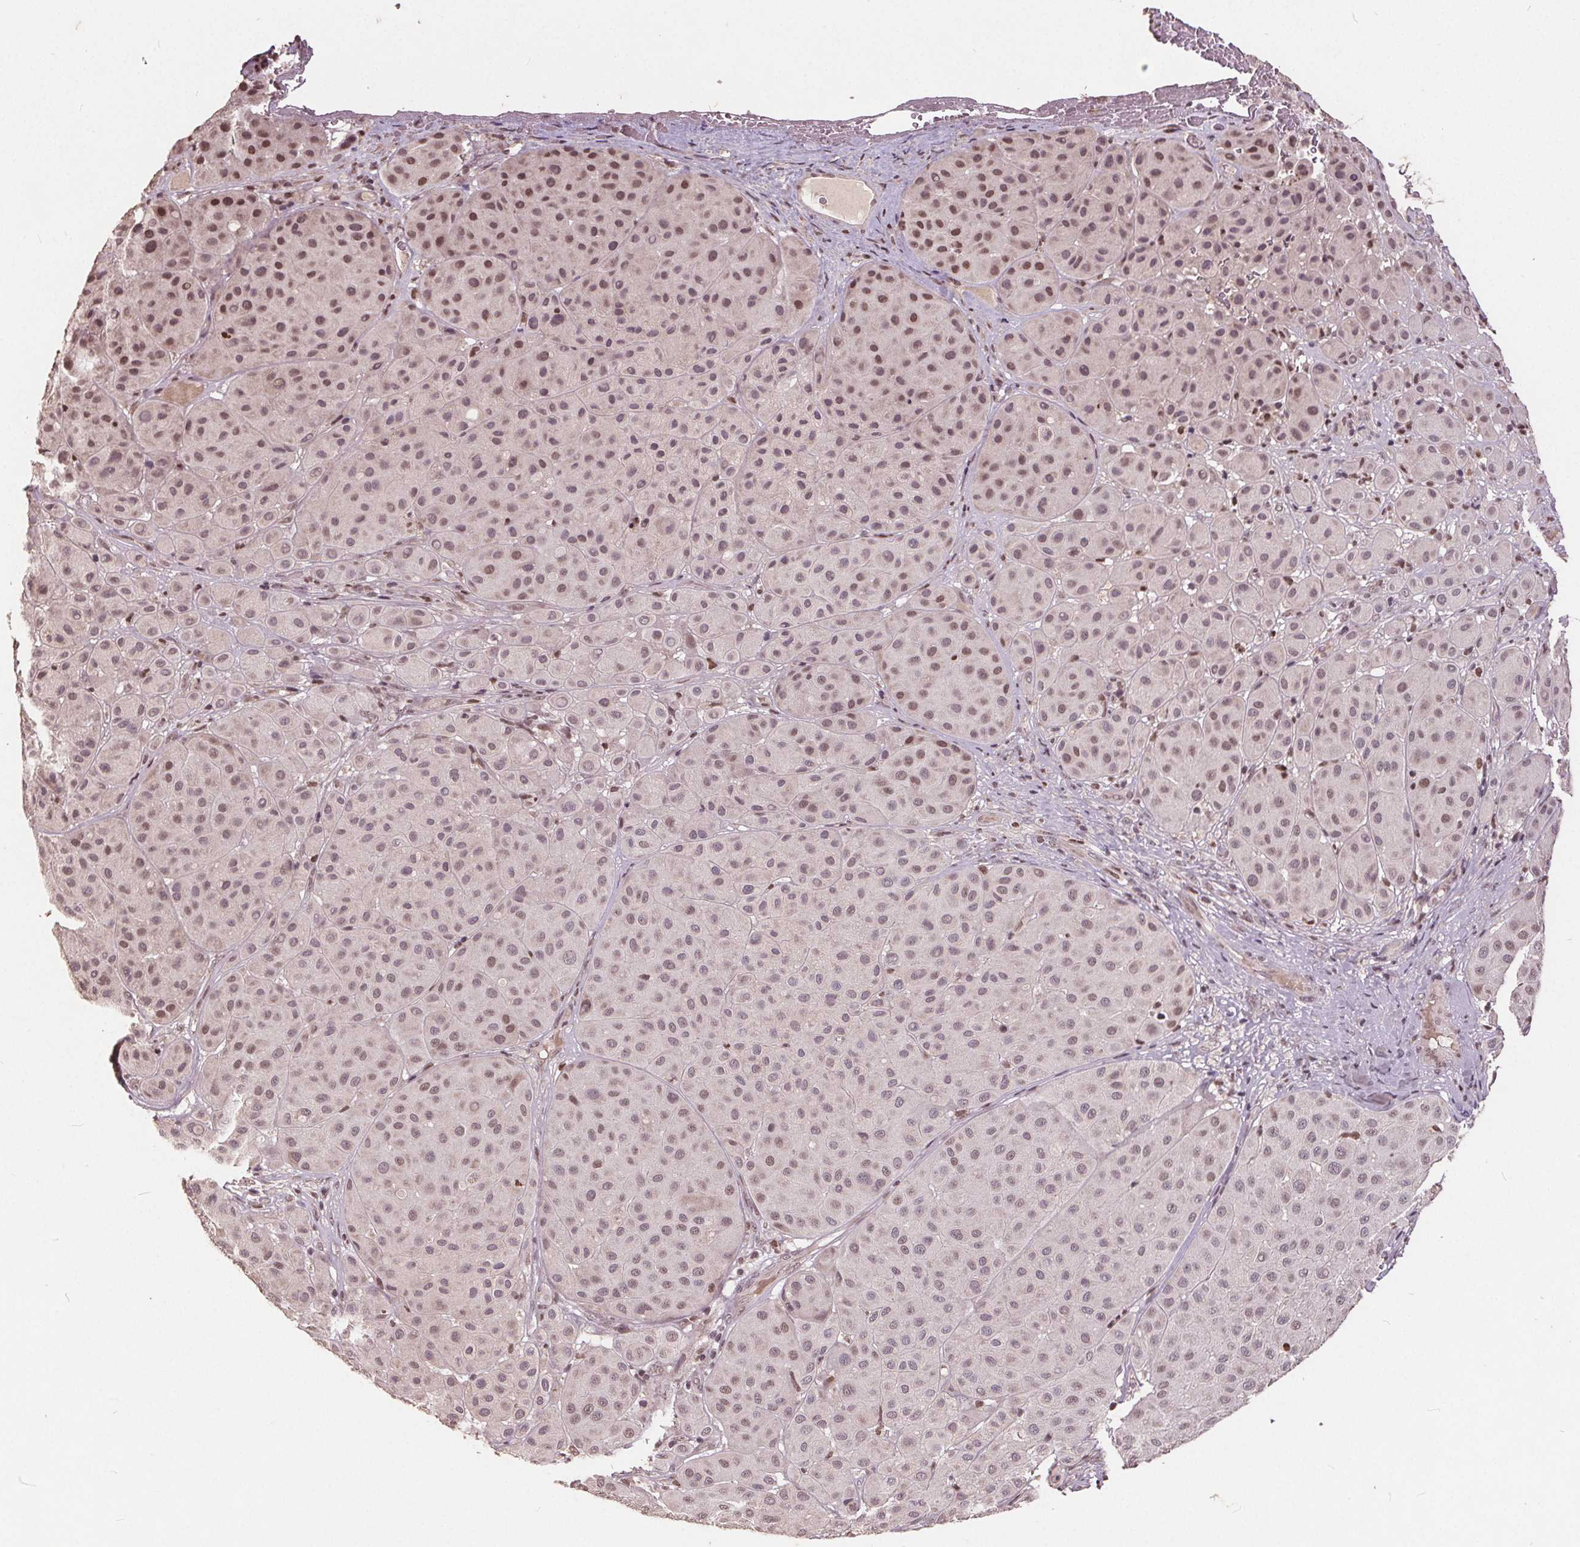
{"staining": {"intensity": "weak", "quantity": ">75%", "location": "nuclear"}, "tissue": "melanoma", "cell_type": "Tumor cells", "image_type": "cancer", "snomed": [{"axis": "morphology", "description": "Malignant melanoma, Metastatic site"}, {"axis": "topography", "description": "Smooth muscle"}], "caption": "This is a micrograph of IHC staining of melanoma, which shows weak expression in the nuclear of tumor cells.", "gene": "DNMT3B", "patient": {"sex": "male", "age": 41}}